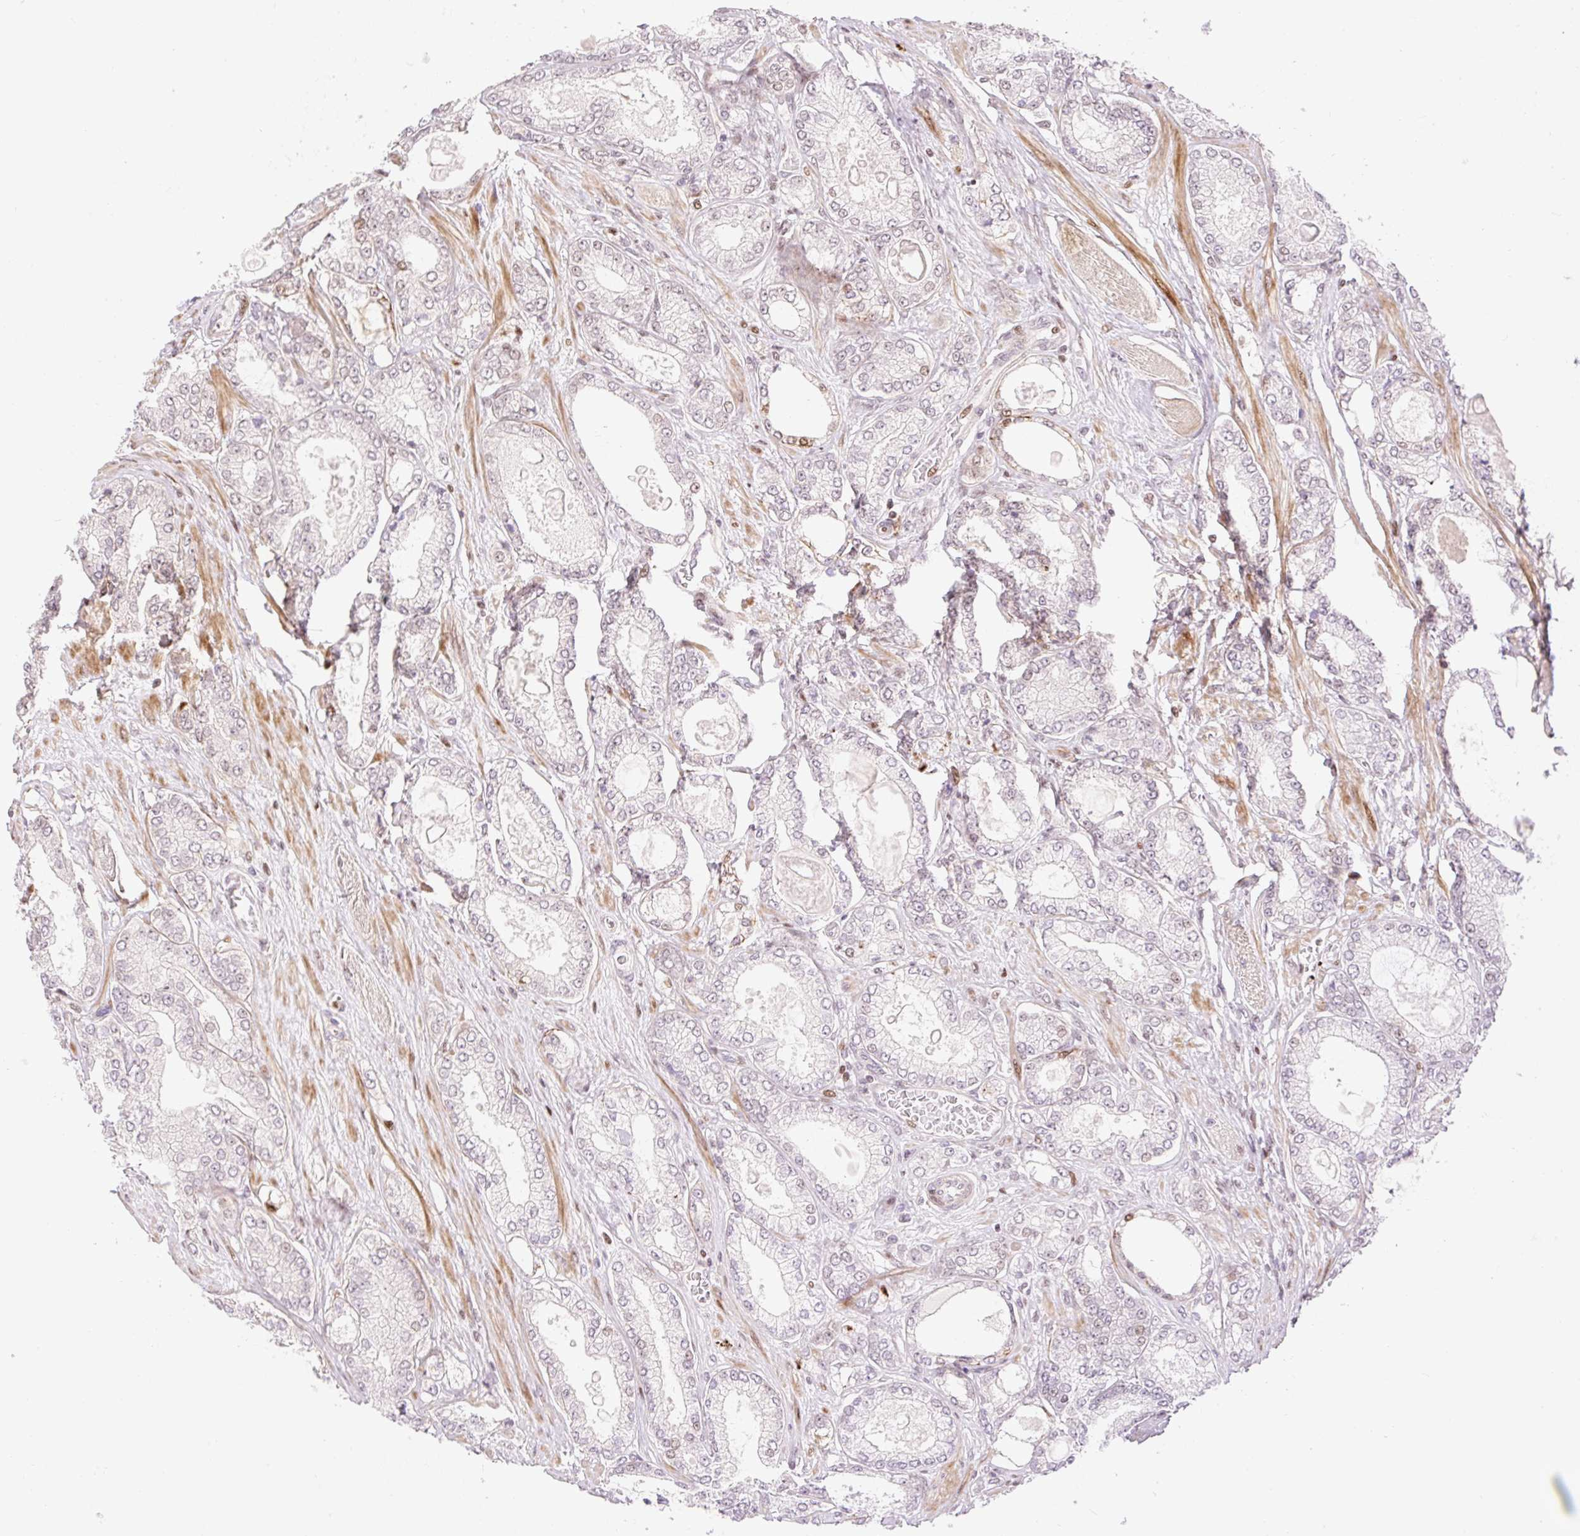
{"staining": {"intensity": "negative", "quantity": "none", "location": "none"}, "tissue": "prostate cancer", "cell_type": "Tumor cells", "image_type": "cancer", "snomed": [{"axis": "morphology", "description": "Adenocarcinoma, High grade"}, {"axis": "topography", "description": "Prostate"}], "caption": "Histopathology image shows no significant protein positivity in tumor cells of prostate cancer. The staining is performed using DAB (3,3'-diaminobenzidine) brown chromogen with nuclei counter-stained in using hematoxylin.", "gene": "RIPPLY3", "patient": {"sex": "male", "age": 68}}